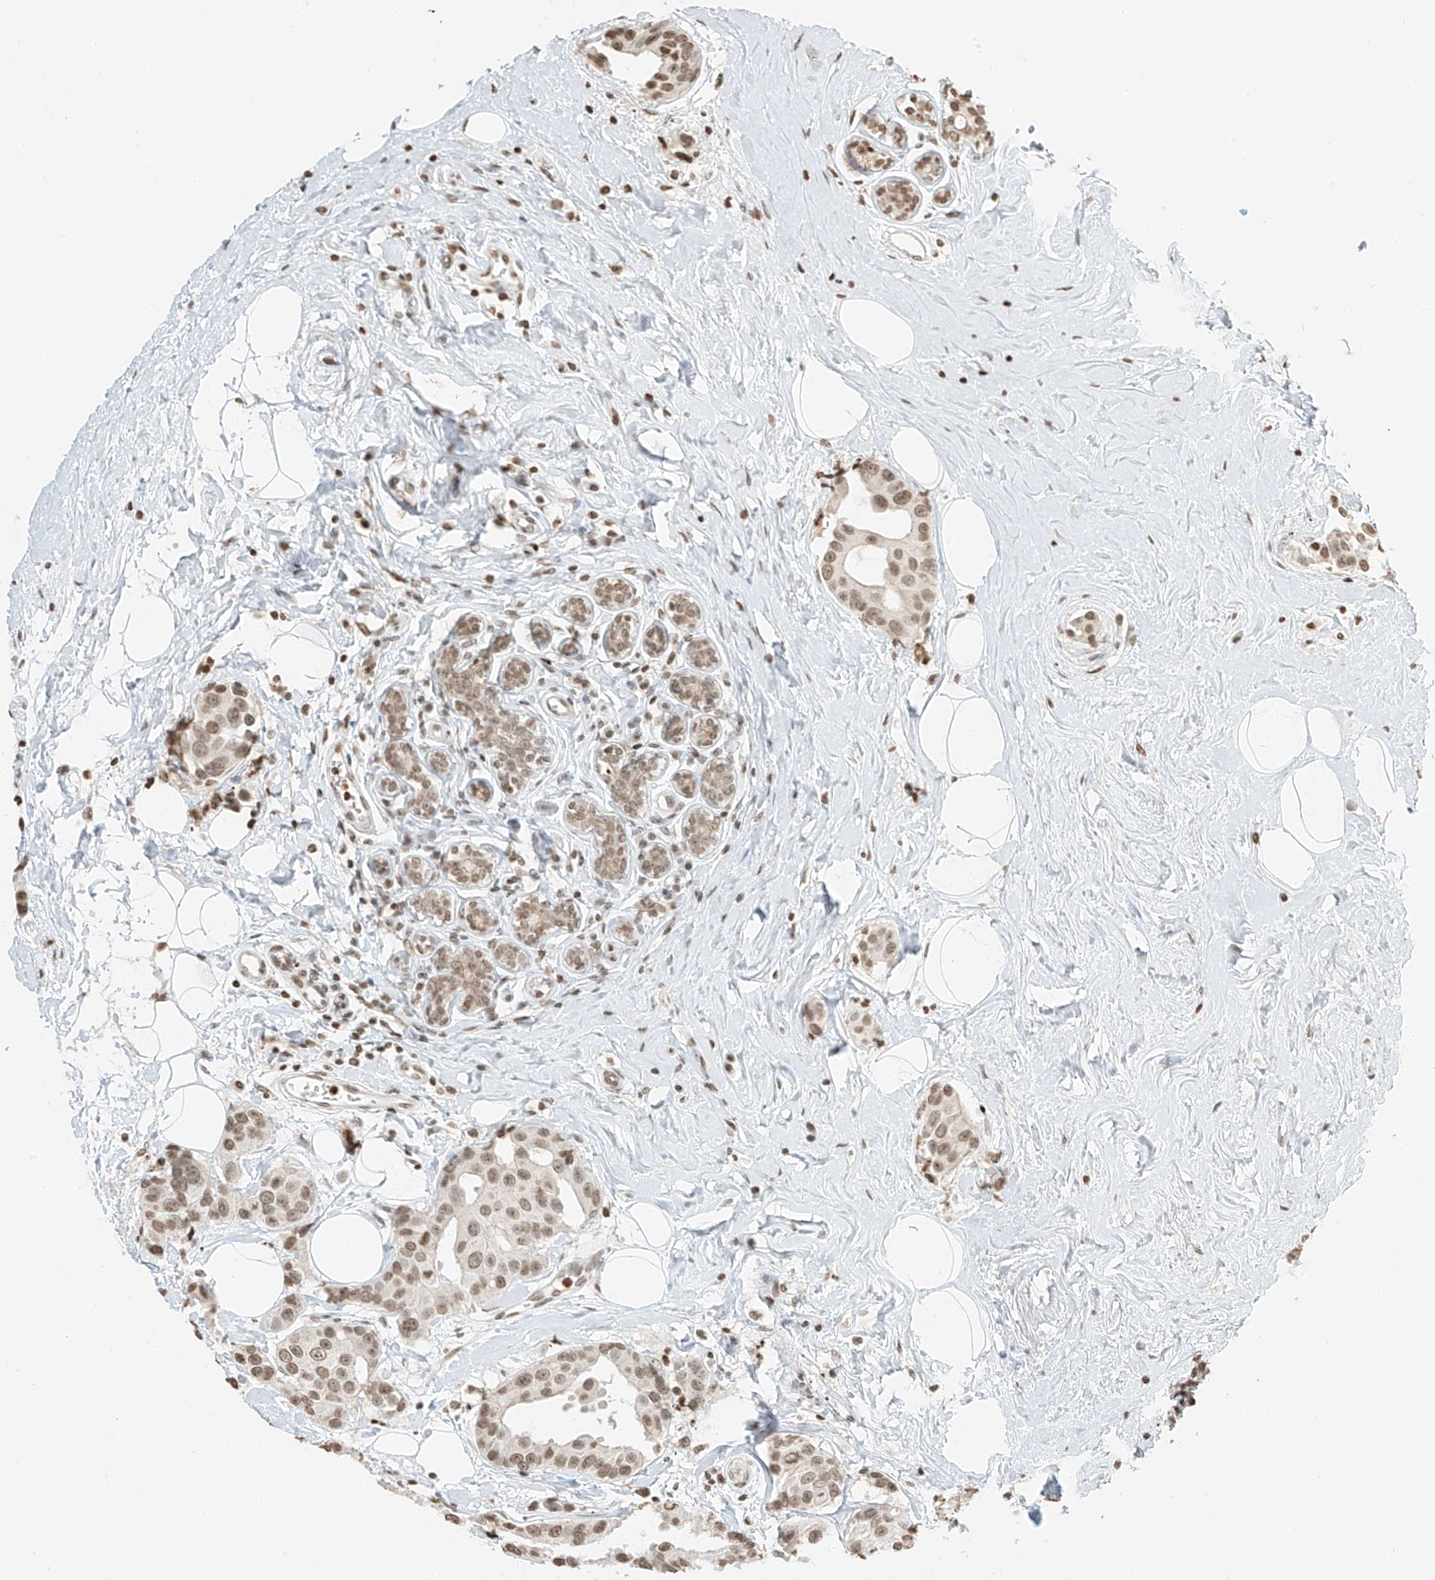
{"staining": {"intensity": "moderate", "quantity": ">75%", "location": "nuclear"}, "tissue": "breast cancer", "cell_type": "Tumor cells", "image_type": "cancer", "snomed": [{"axis": "morphology", "description": "Normal tissue, NOS"}, {"axis": "morphology", "description": "Duct carcinoma"}, {"axis": "topography", "description": "Breast"}], "caption": "Breast cancer stained with DAB (3,3'-diaminobenzidine) immunohistochemistry (IHC) exhibits medium levels of moderate nuclear expression in about >75% of tumor cells. (DAB IHC with brightfield microscopy, high magnification).", "gene": "C17orf58", "patient": {"sex": "female", "age": 39}}